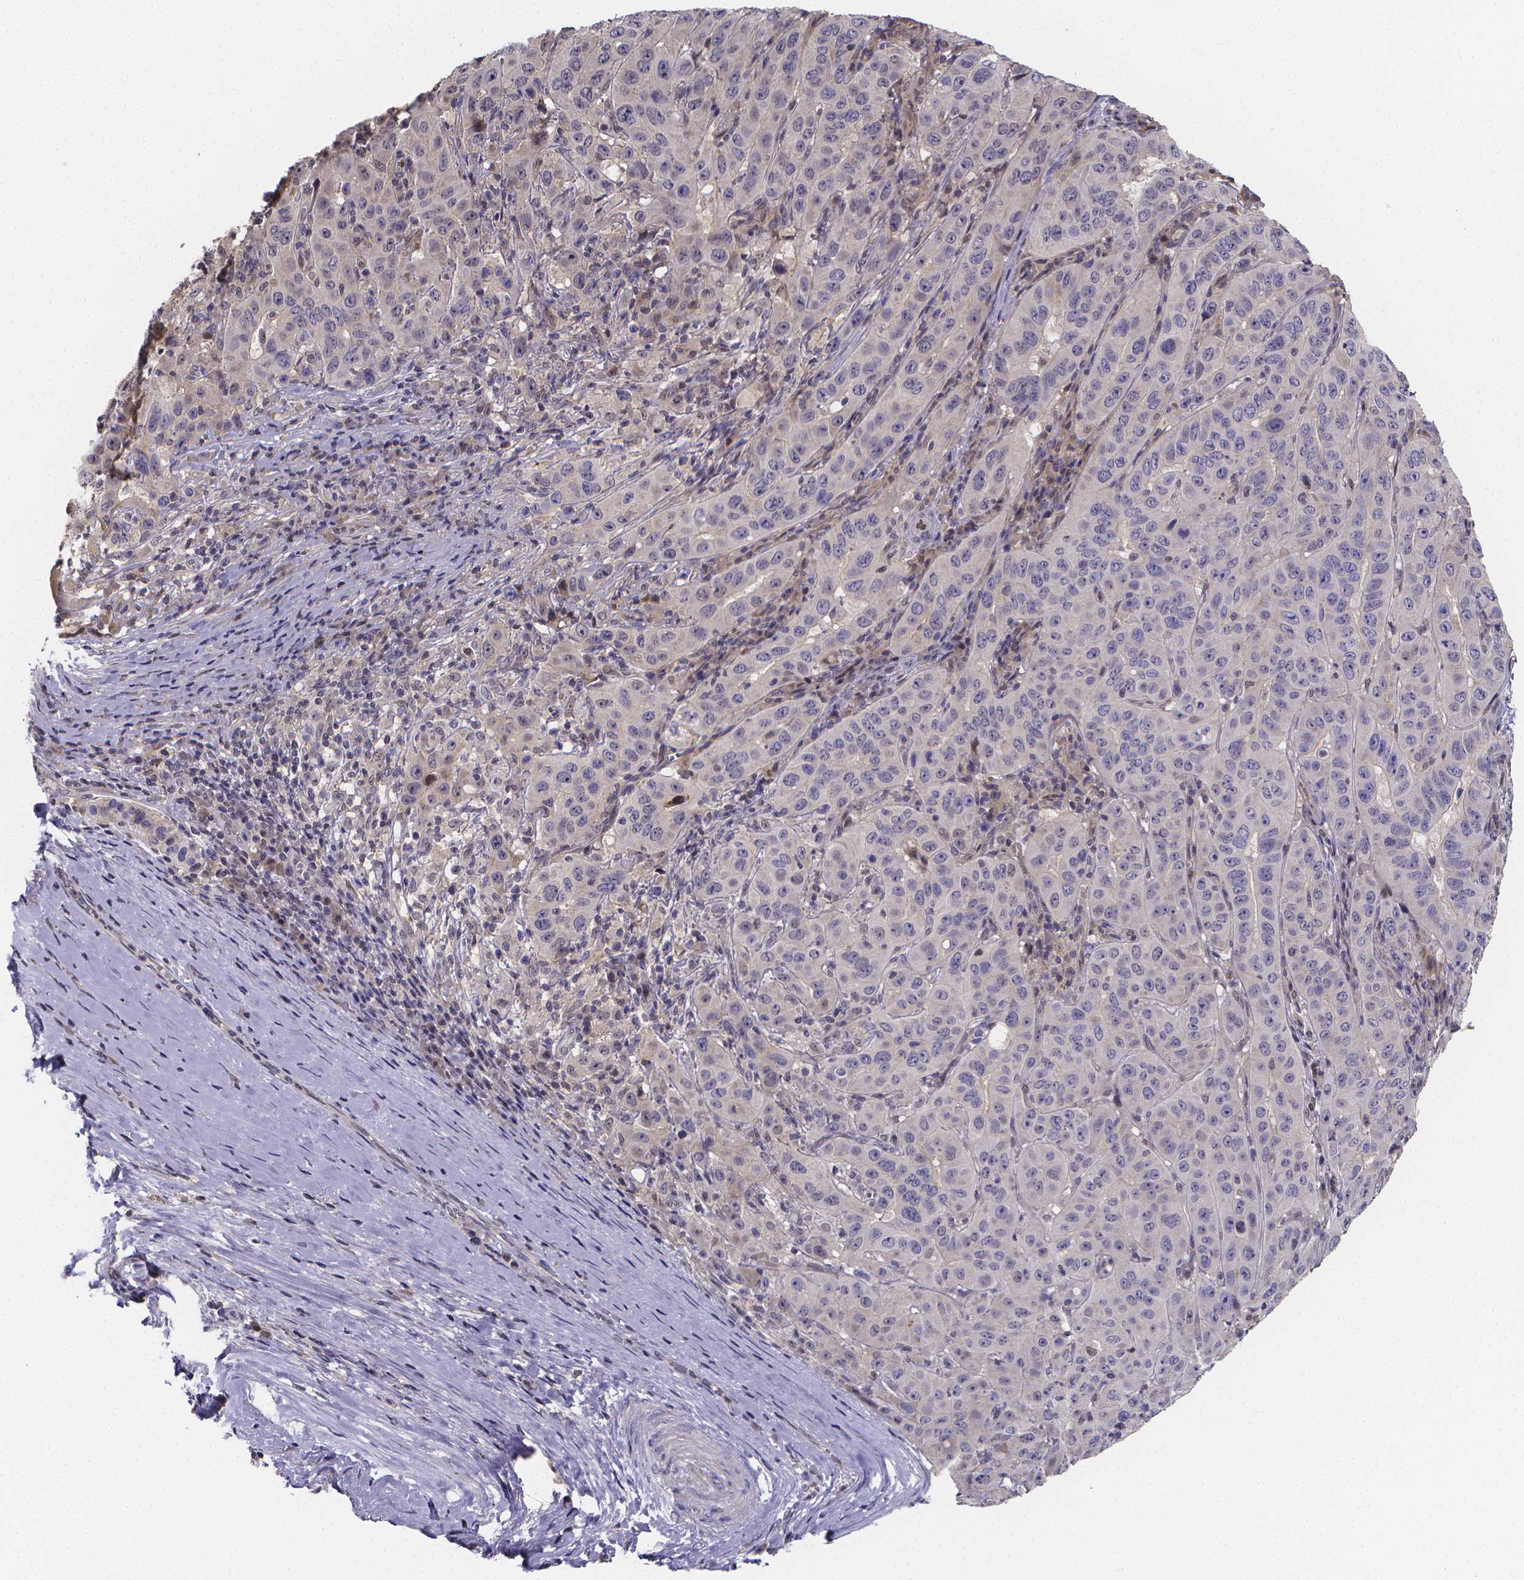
{"staining": {"intensity": "negative", "quantity": "none", "location": "none"}, "tissue": "pancreatic cancer", "cell_type": "Tumor cells", "image_type": "cancer", "snomed": [{"axis": "morphology", "description": "Adenocarcinoma, NOS"}, {"axis": "topography", "description": "Pancreas"}], "caption": "This is an IHC photomicrograph of pancreatic cancer. There is no expression in tumor cells.", "gene": "PAH", "patient": {"sex": "male", "age": 63}}